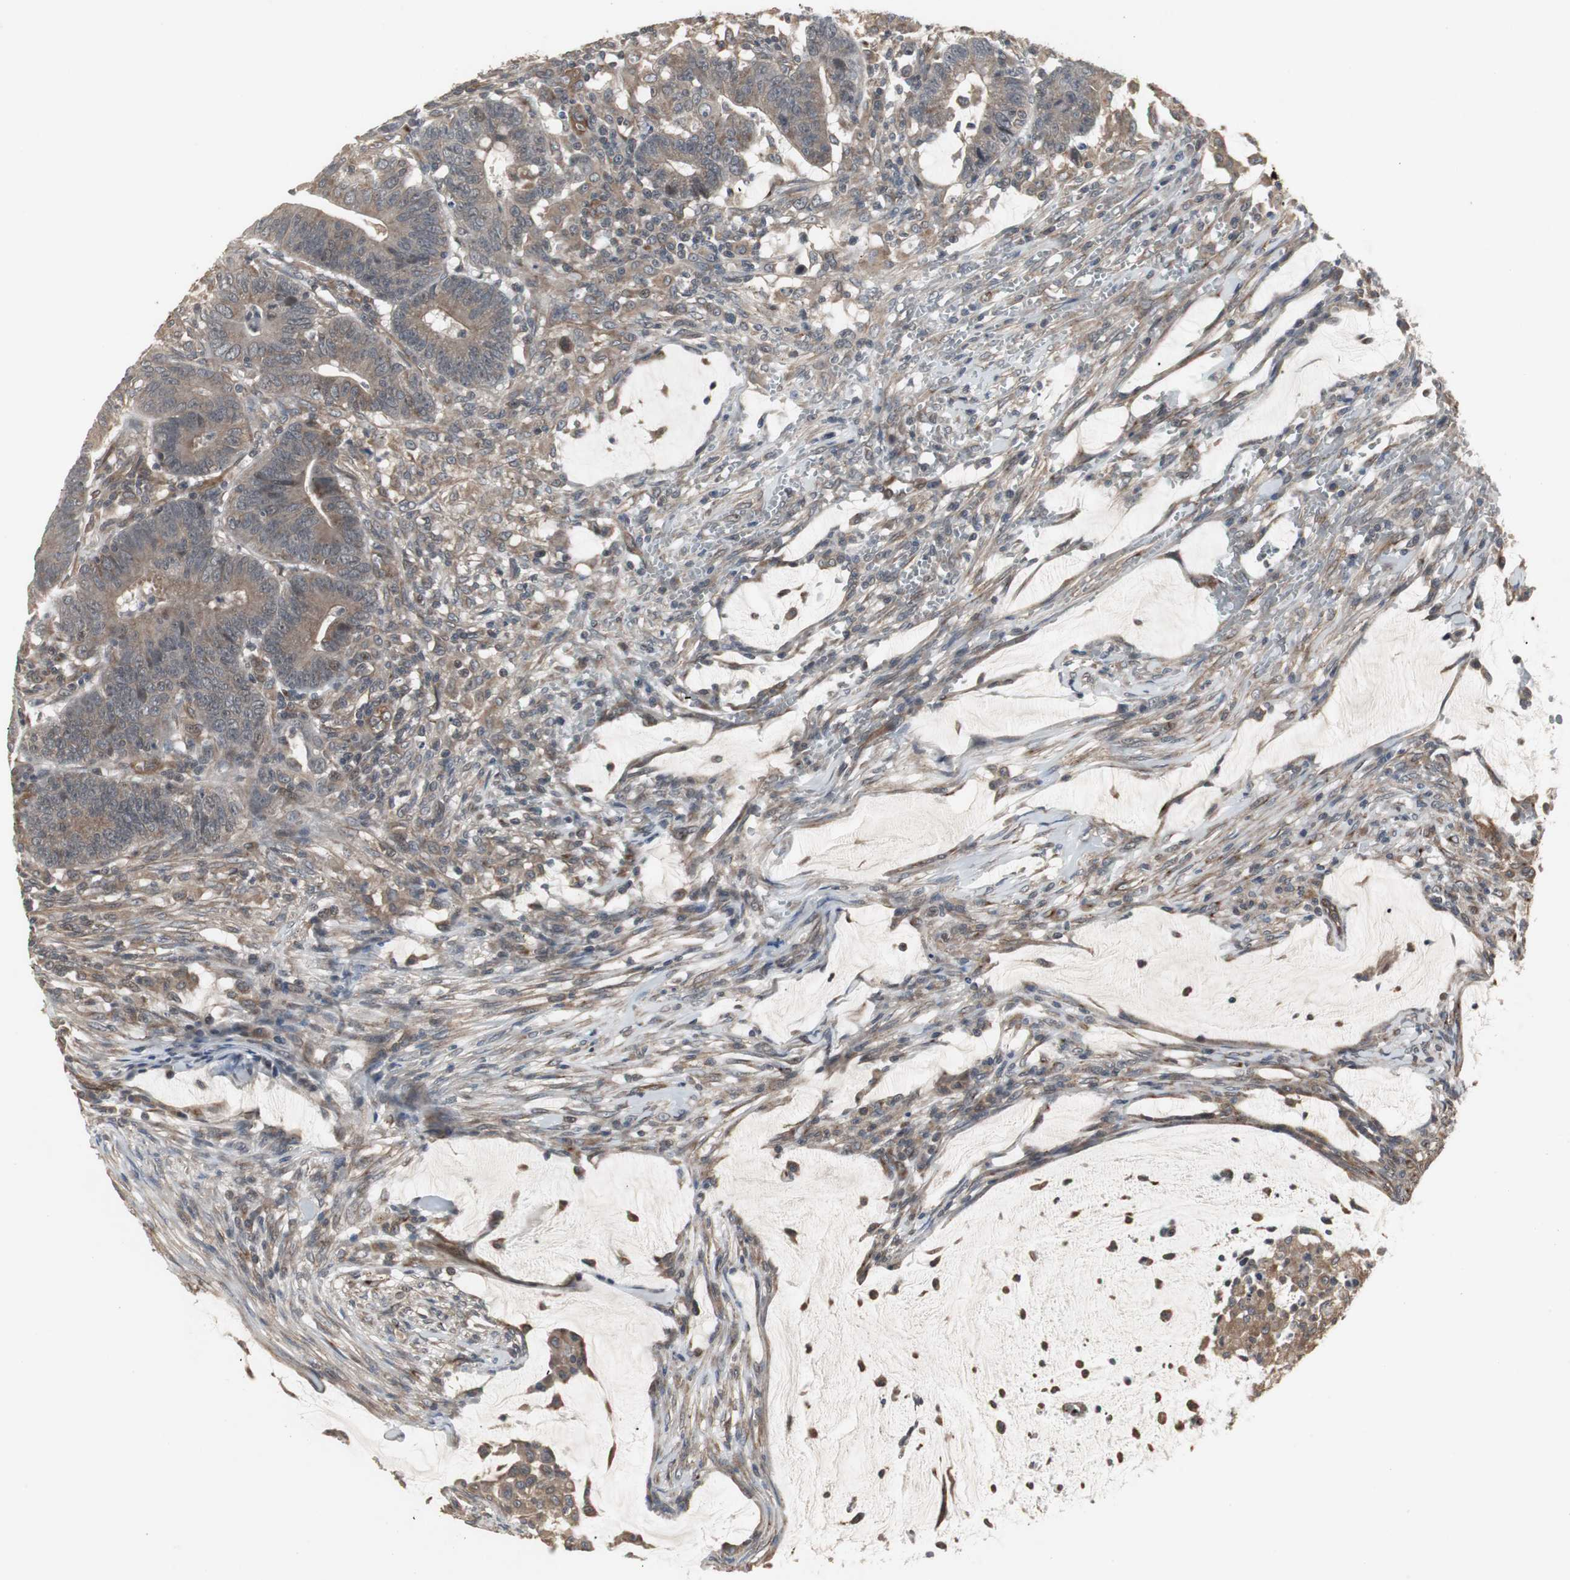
{"staining": {"intensity": "moderate", "quantity": ">75%", "location": "cytoplasmic/membranous"}, "tissue": "colorectal cancer", "cell_type": "Tumor cells", "image_type": "cancer", "snomed": [{"axis": "morphology", "description": "Adenocarcinoma, NOS"}, {"axis": "topography", "description": "Colon"}], "caption": "Moderate cytoplasmic/membranous positivity is appreciated in approximately >75% of tumor cells in colorectal adenocarcinoma.", "gene": "ATP2B2", "patient": {"sex": "male", "age": 45}}